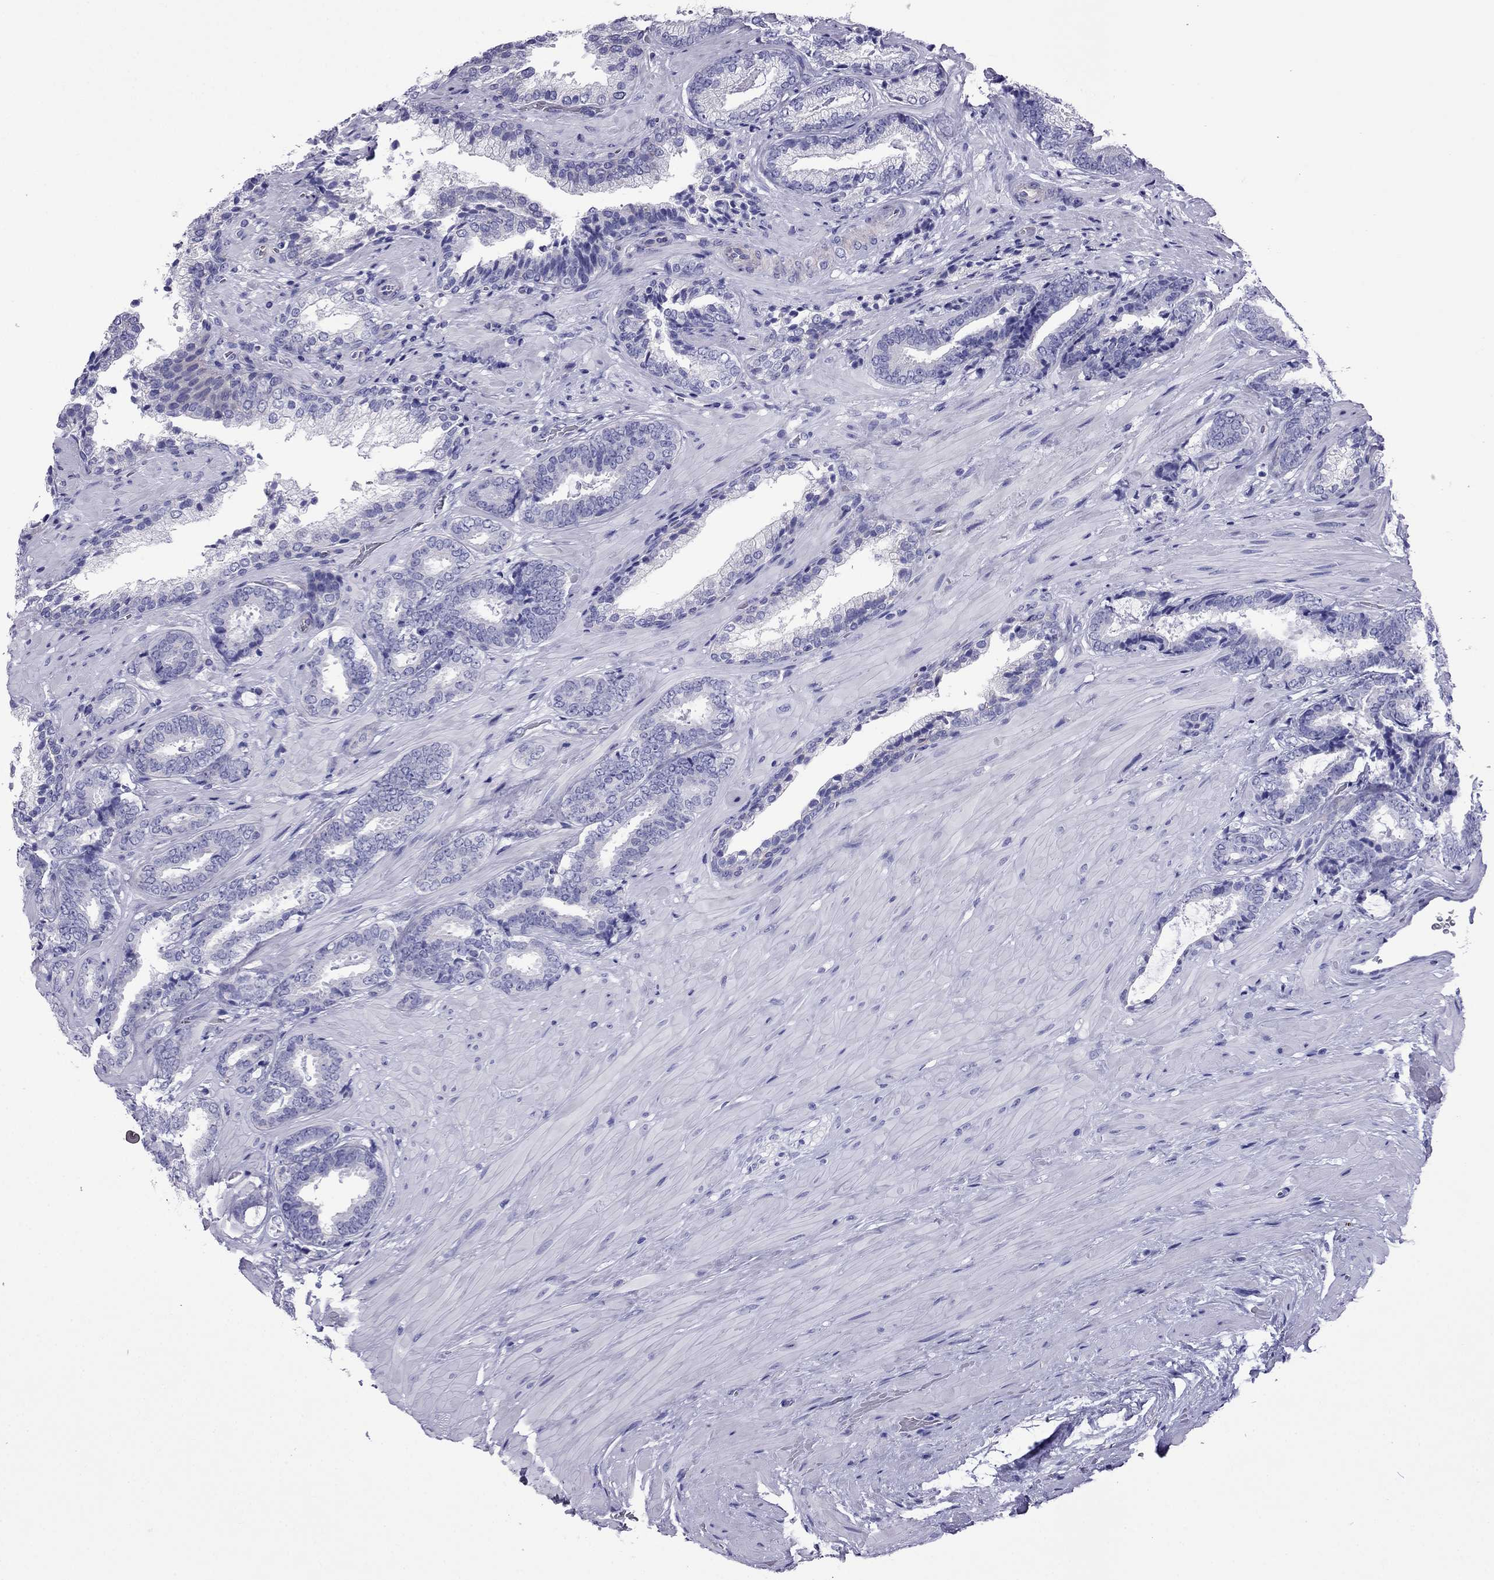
{"staining": {"intensity": "negative", "quantity": "none", "location": "none"}, "tissue": "prostate cancer", "cell_type": "Tumor cells", "image_type": "cancer", "snomed": [{"axis": "morphology", "description": "Adenocarcinoma, Low grade"}, {"axis": "topography", "description": "Prostate"}], "caption": "Immunohistochemistry (IHC) photomicrograph of prostate low-grade adenocarcinoma stained for a protein (brown), which demonstrates no expression in tumor cells.", "gene": "MYL11", "patient": {"sex": "male", "age": 61}}